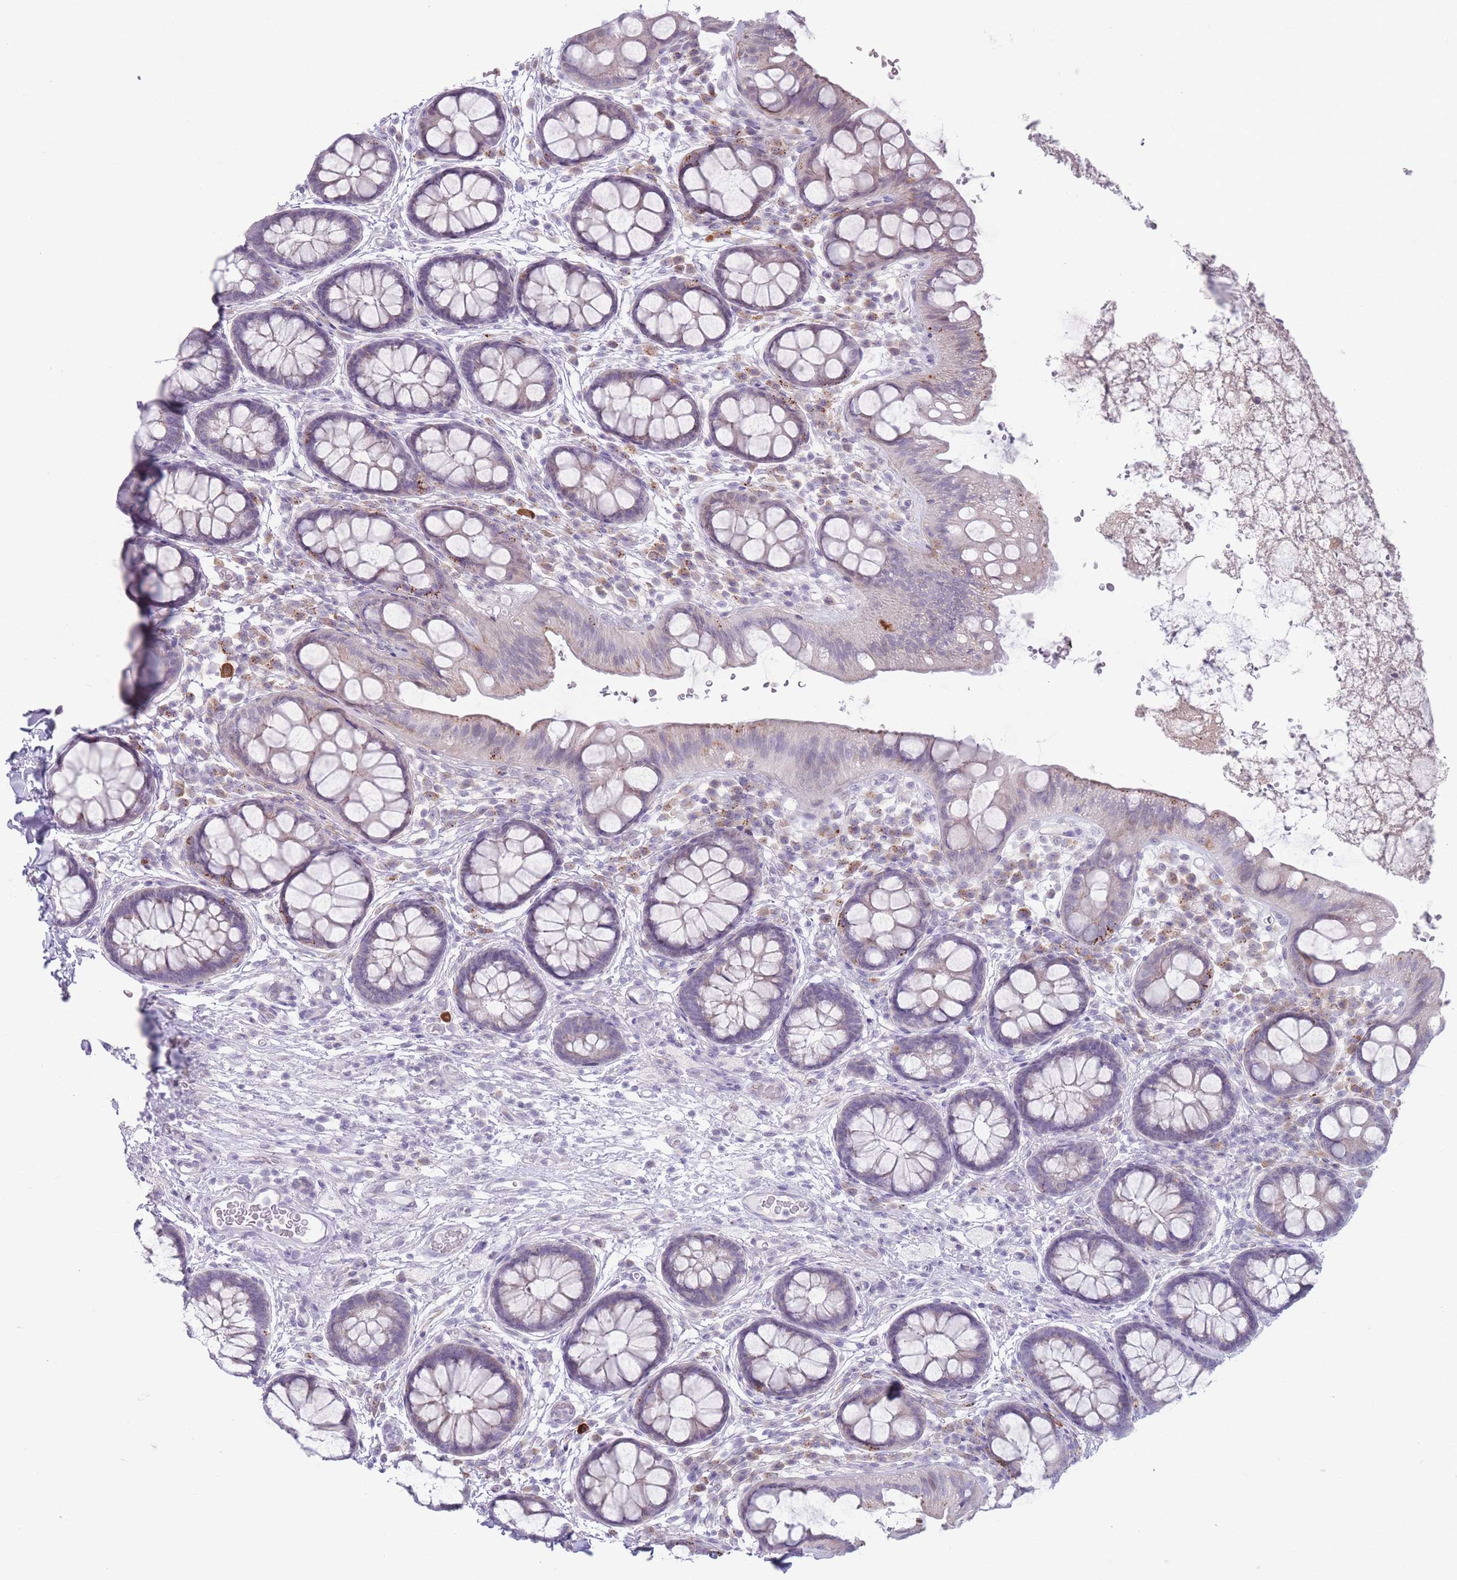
{"staining": {"intensity": "weak", "quantity": "<25%", "location": "cytoplasmic/membranous"}, "tissue": "rectum", "cell_type": "Glandular cells", "image_type": "normal", "snomed": [{"axis": "morphology", "description": "Normal tissue, NOS"}, {"axis": "topography", "description": "Rectum"}, {"axis": "topography", "description": "Peripheral nerve tissue"}], "caption": "Immunohistochemistry micrograph of benign human rectum stained for a protein (brown), which shows no expression in glandular cells. The staining is performed using DAB brown chromogen with nuclei counter-stained in using hematoxylin.", "gene": "PAIP2B", "patient": {"sex": "female", "age": 69}}